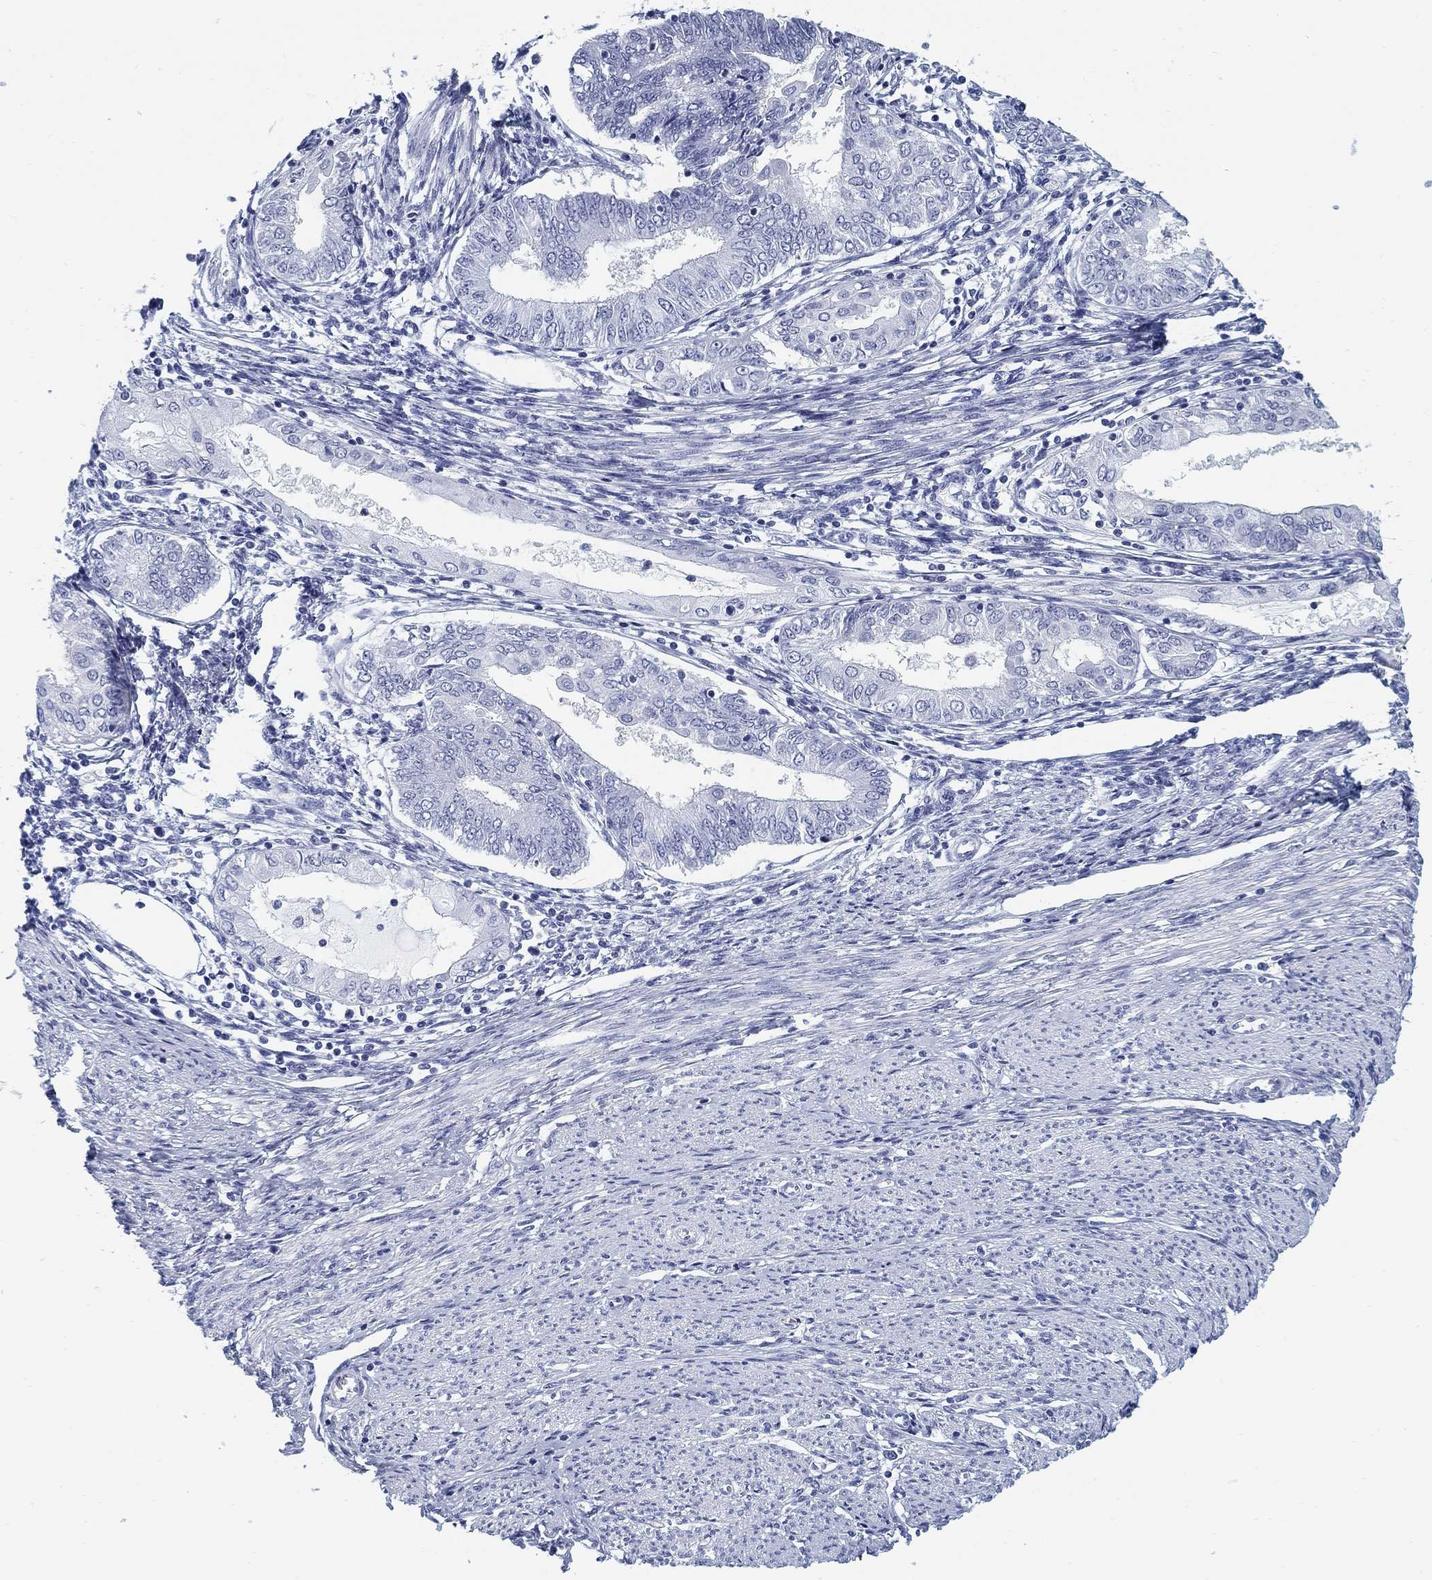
{"staining": {"intensity": "negative", "quantity": "none", "location": "none"}, "tissue": "endometrial cancer", "cell_type": "Tumor cells", "image_type": "cancer", "snomed": [{"axis": "morphology", "description": "Adenocarcinoma, NOS"}, {"axis": "topography", "description": "Endometrium"}], "caption": "Tumor cells are negative for protein expression in human endometrial cancer.", "gene": "SLC2A5", "patient": {"sex": "female", "age": 68}}